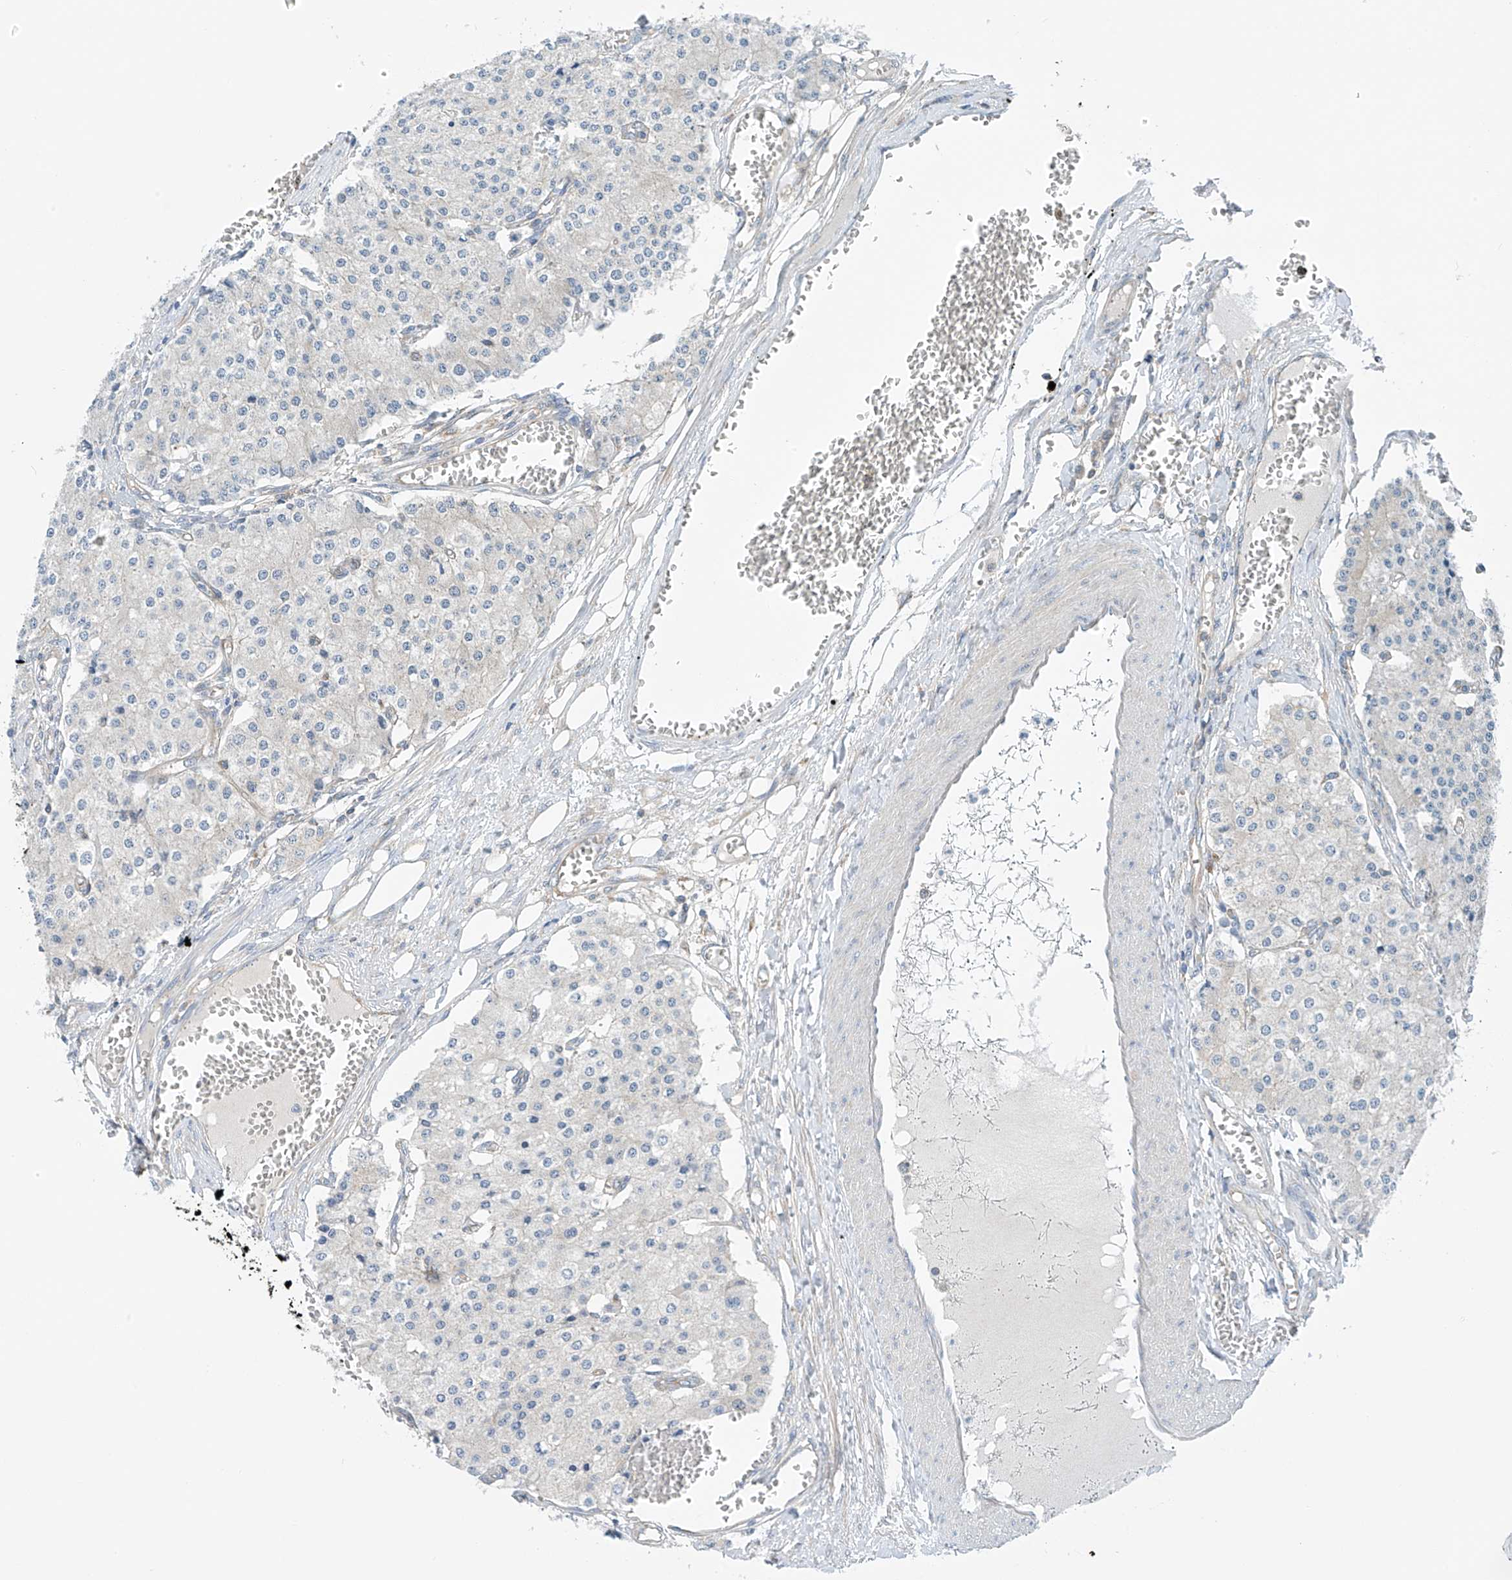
{"staining": {"intensity": "negative", "quantity": "none", "location": "none"}, "tissue": "carcinoid", "cell_type": "Tumor cells", "image_type": "cancer", "snomed": [{"axis": "morphology", "description": "Carcinoid, malignant, NOS"}, {"axis": "topography", "description": "Colon"}], "caption": "This is an immunohistochemistry (IHC) photomicrograph of human carcinoid. There is no staining in tumor cells.", "gene": "REPS1", "patient": {"sex": "female", "age": 52}}